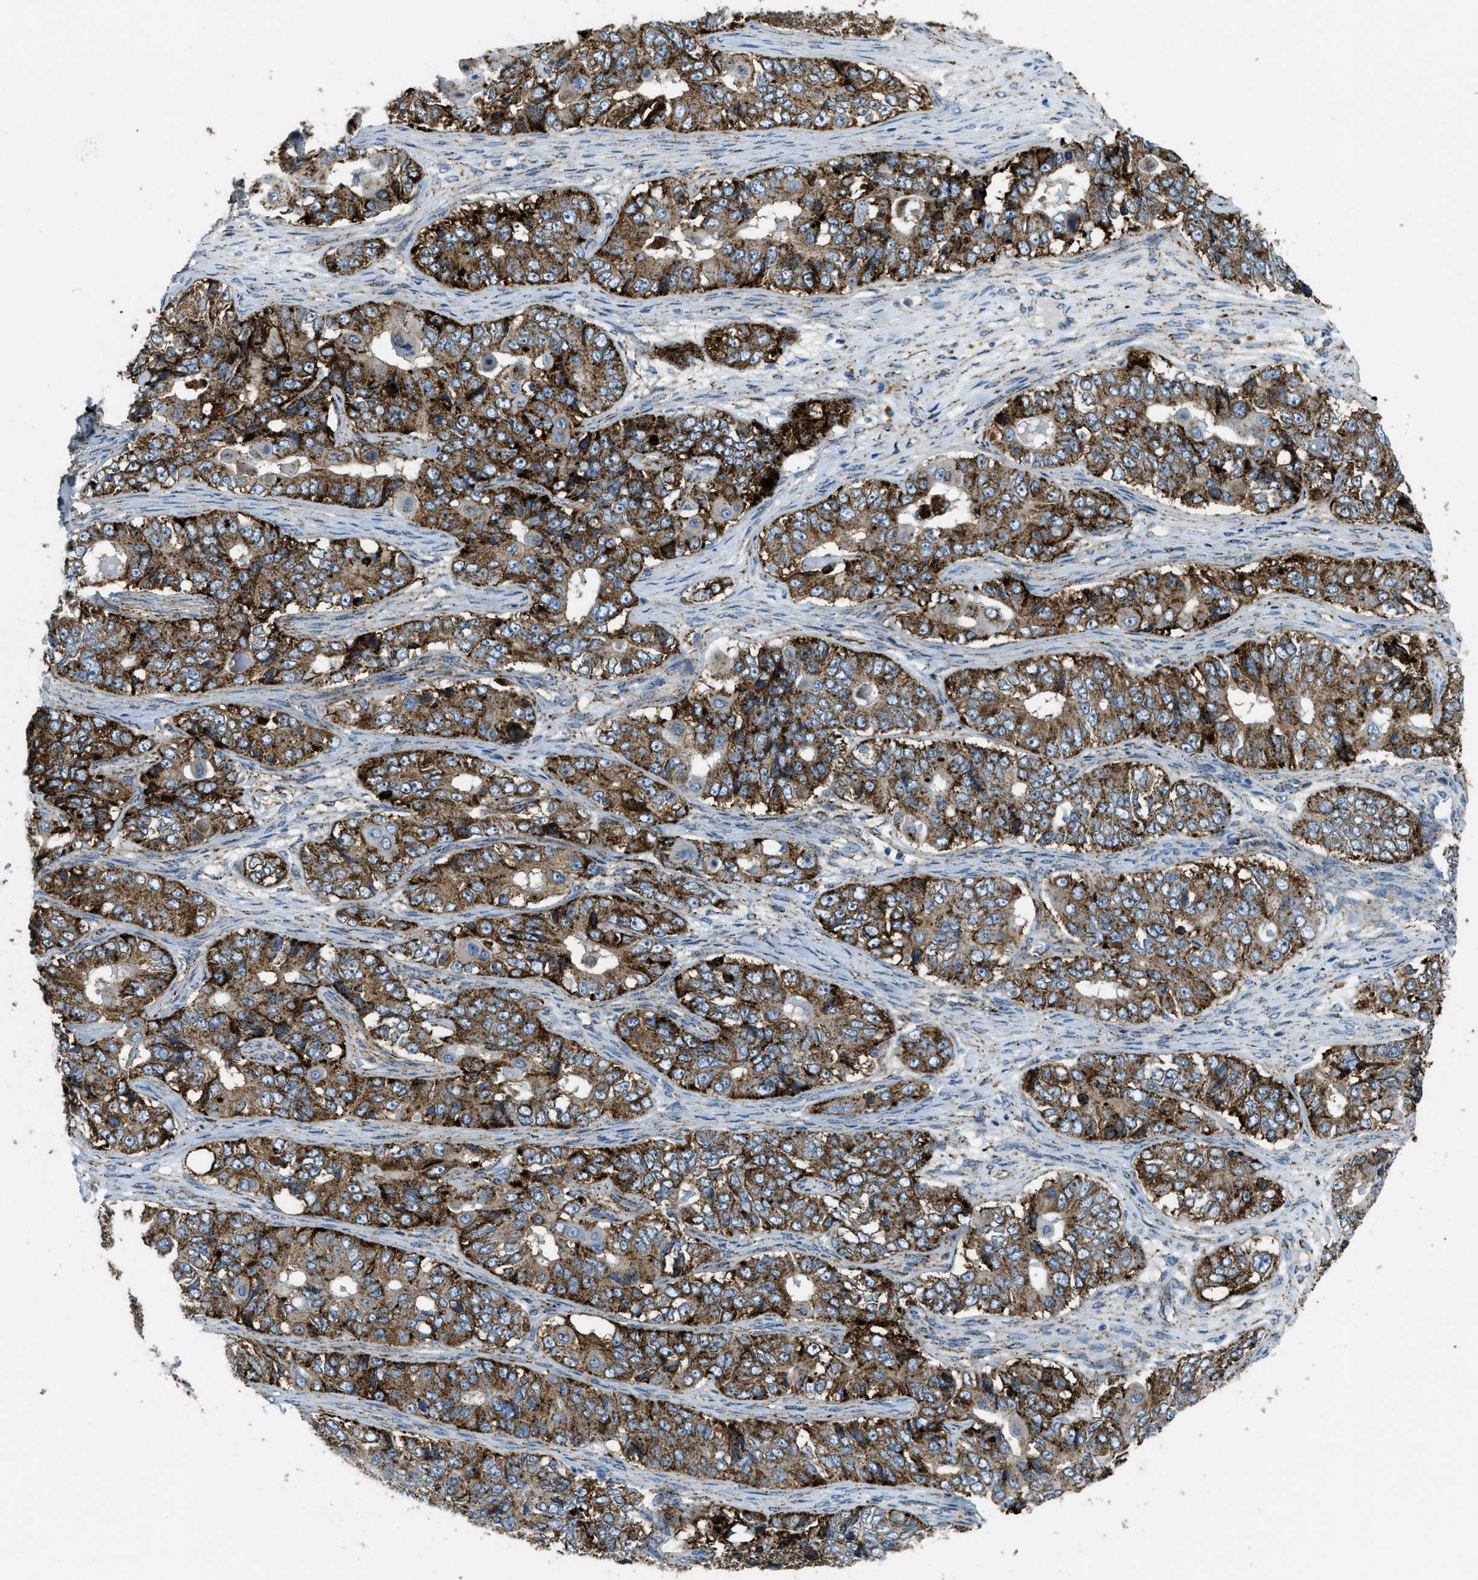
{"staining": {"intensity": "strong", "quantity": ">75%", "location": "cytoplasmic/membranous"}, "tissue": "ovarian cancer", "cell_type": "Tumor cells", "image_type": "cancer", "snomed": [{"axis": "morphology", "description": "Carcinoma, endometroid"}, {"axis": "topography", "description": "Ovary"}], "caption": "Protein expression analysis of ovarian cancer (endometroid carcinoma) exhibits strong cytoplasmic/membranous staining in about >75% of tumor cells.", "gene": "SCARB2", "patient": {"sex": "female", "age": 51}}